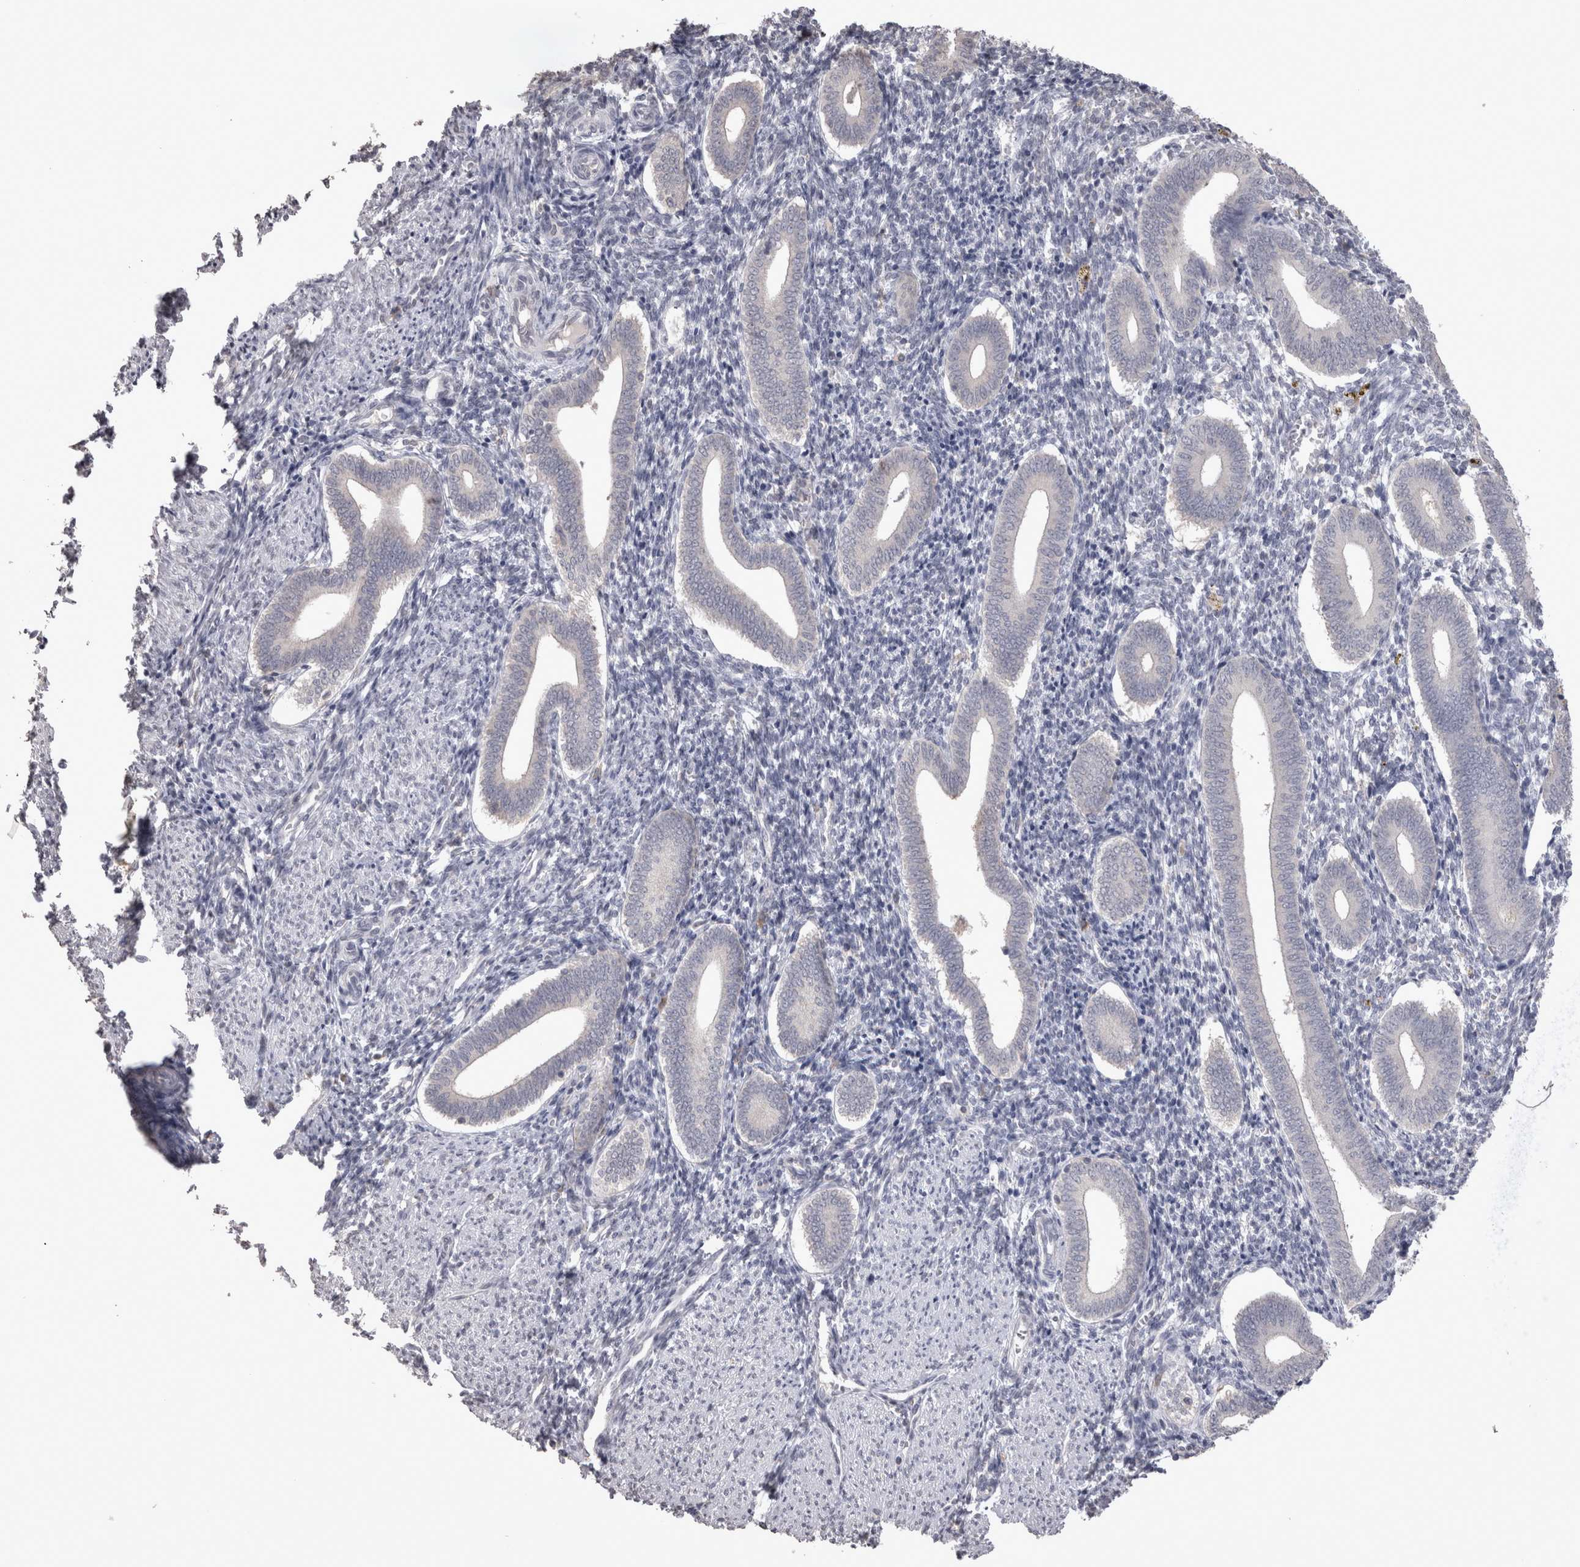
{"staining": {"intensity": "negative", "quantity": "none", "location": "none"}, "tissue": "endometrium", "cell_type": "Cells in endometrial stroma", "image_type": "normal", "snomed": [{"axis": "morphology", "description": "Normal tissue, NOS"}, {"axis": "topography", "description": "Uterus"}, {"axis": "topography", "description": "Endometrium"}], "caption": "A high-resolution micrograph shows IHC staining of unremarkable endometrium, which exhibits no significant staining in cells in endometrial stroma. (DAB (3,3'-diaminobenzidine) immunohistochemistry, high magnification).", "gene": "LAX1", "patient": {"sex": "female", "age": 33}}